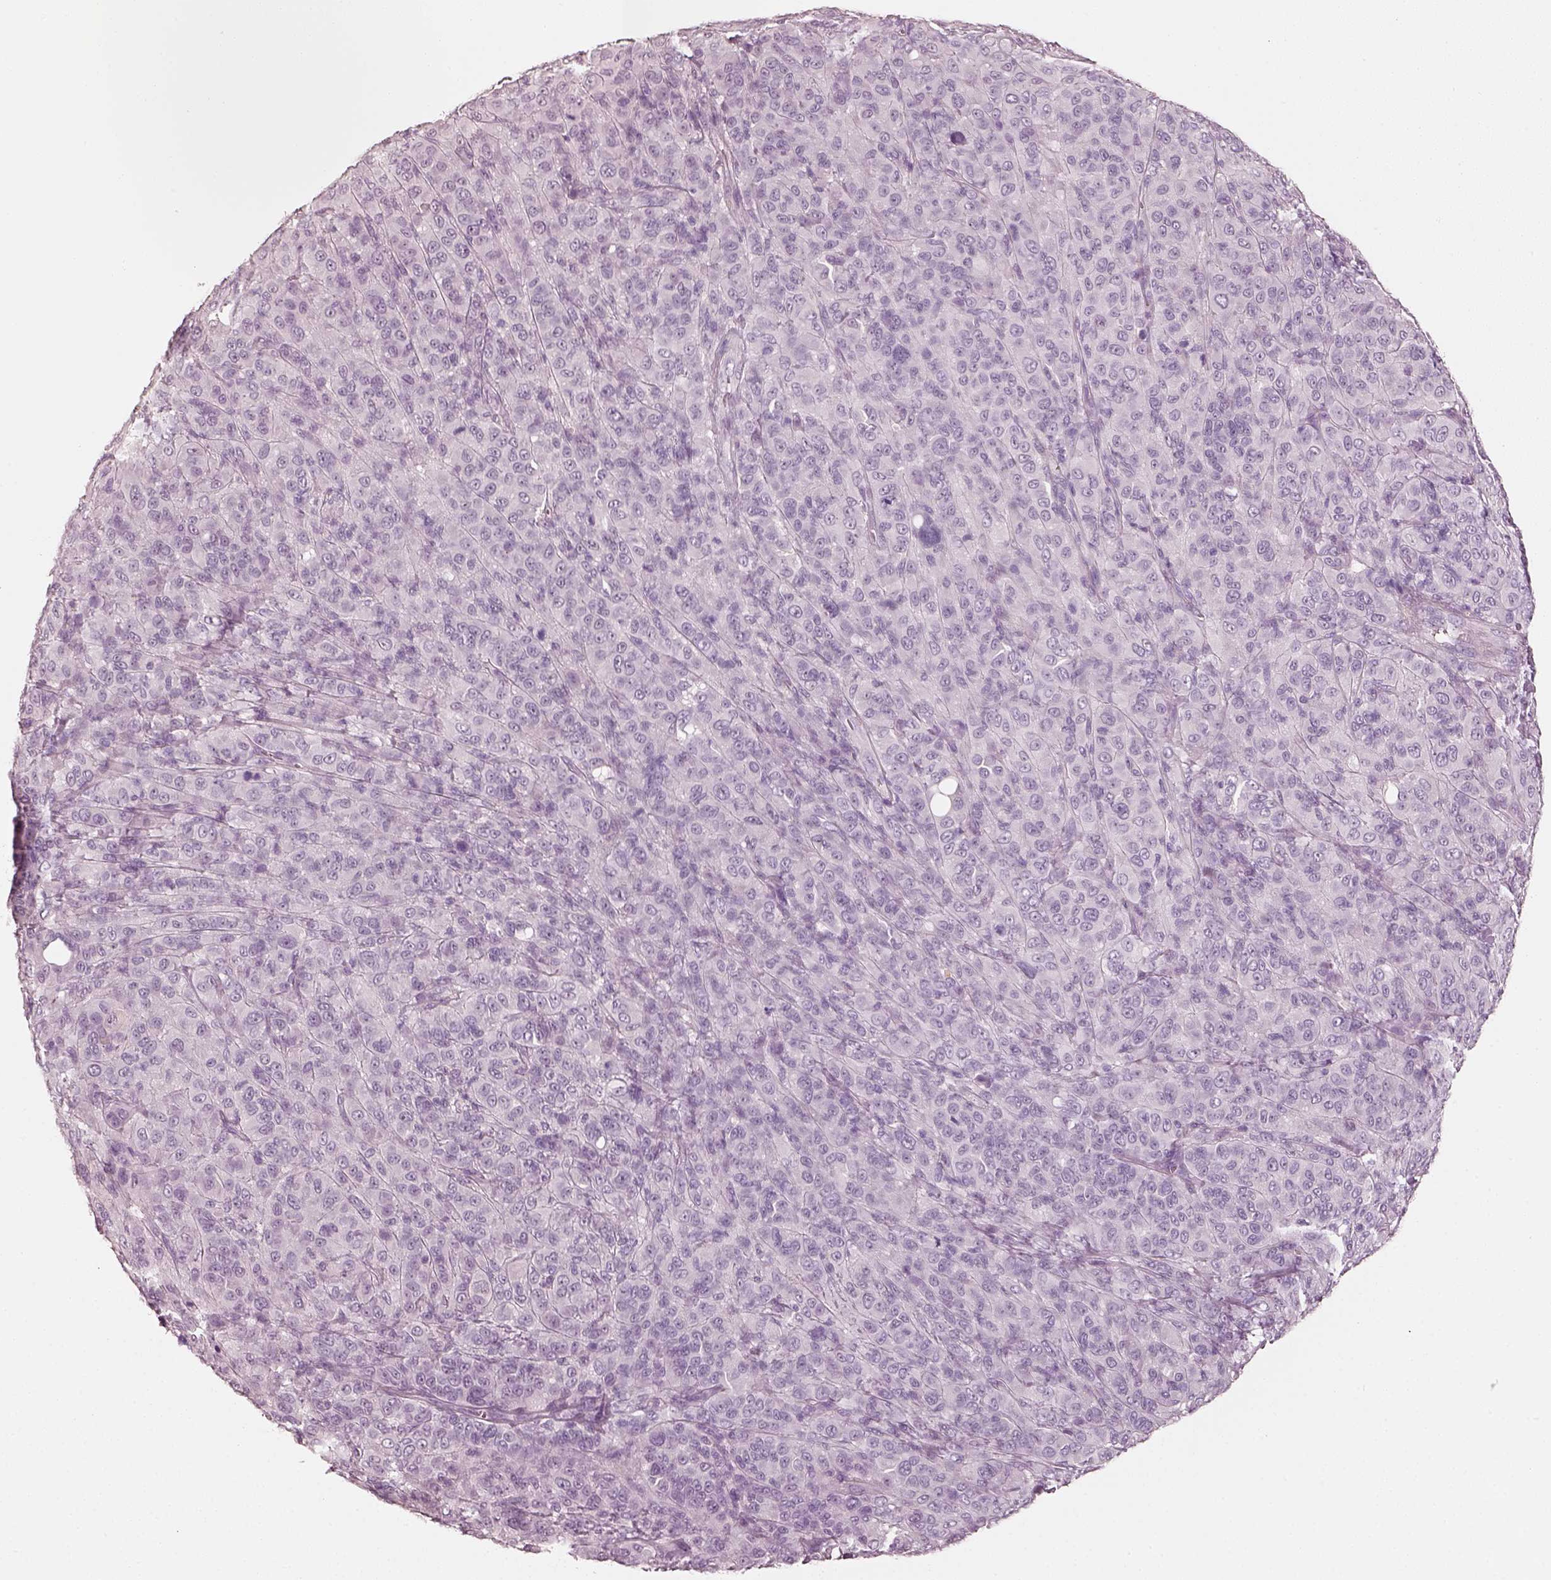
{"staining": {"intensity": "negative", "quantity": "none", "location": "none"}, "tissue": "melanoma", "cell_type": "Tumor cells", "image_type": "cancer", "snomed": [{"axis": "morphology", "description": "Malignant melanoma, NOS"}, {"axis": "topography", "description": "Skin"}], "caption": "This is a histopathology image of immunohistochemistry (IHC) staining of malignant melanoma, which shows no positivity in tumor cells. (Brightfield microscopy of DAB IHC at high magnification).", "gene": "RS1", "patient": {"sex": "female", "age": 87}}